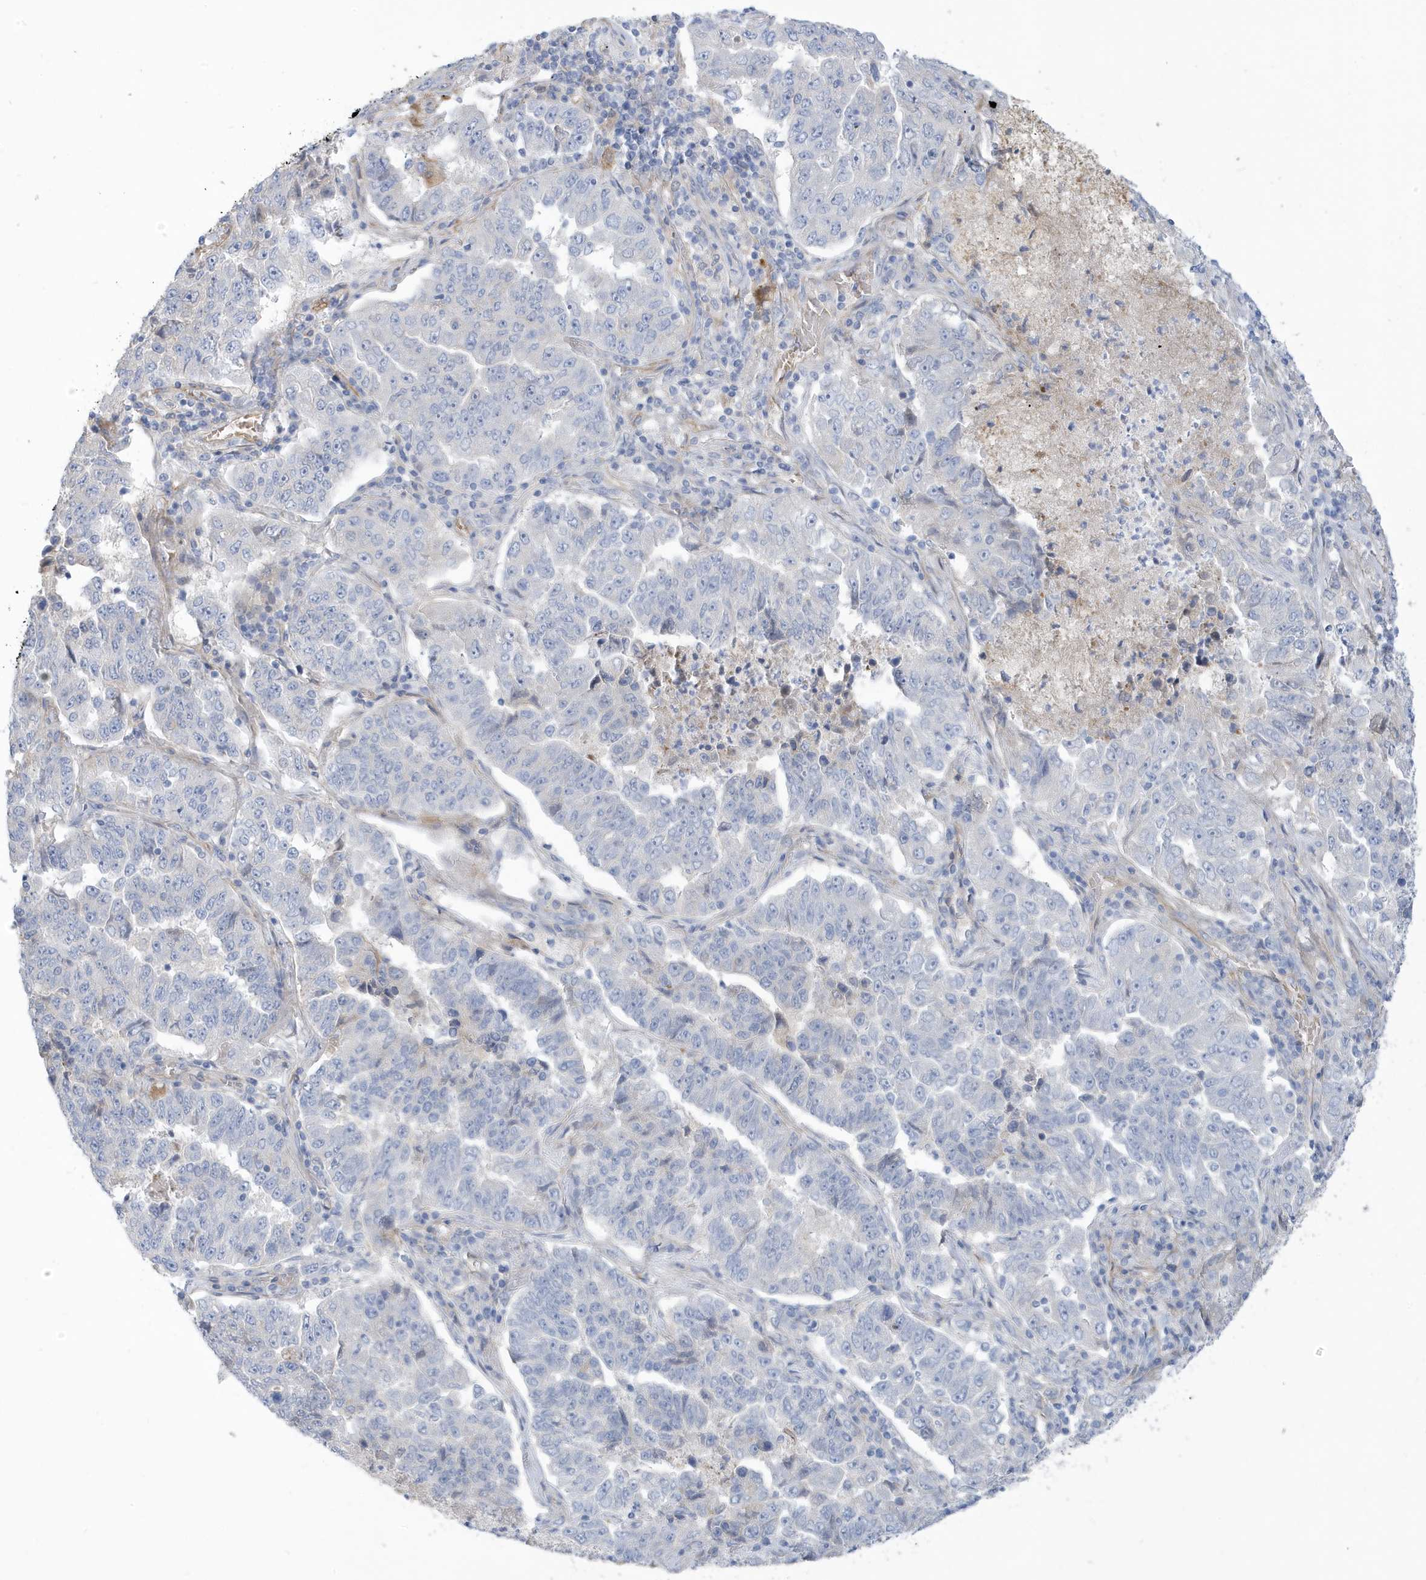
{"staining": {"intensity": "negative", "quantity": "none", "location": "none"}, "tissue": "lung cancer", "cell_type": "Tumor cells", "image_type": "cancer", "snomed": [{"axis": "morphology", "description": "Adenocarcinoma, NOS"}, {"axis": "topography", "description": "Lung"}], "caption": "Tumor cells are negative for brown protein staining in lung cancer (adenocarcinoma).", "gene": "ATP13A5", "patient": {"sex": "female", "age": 51}}